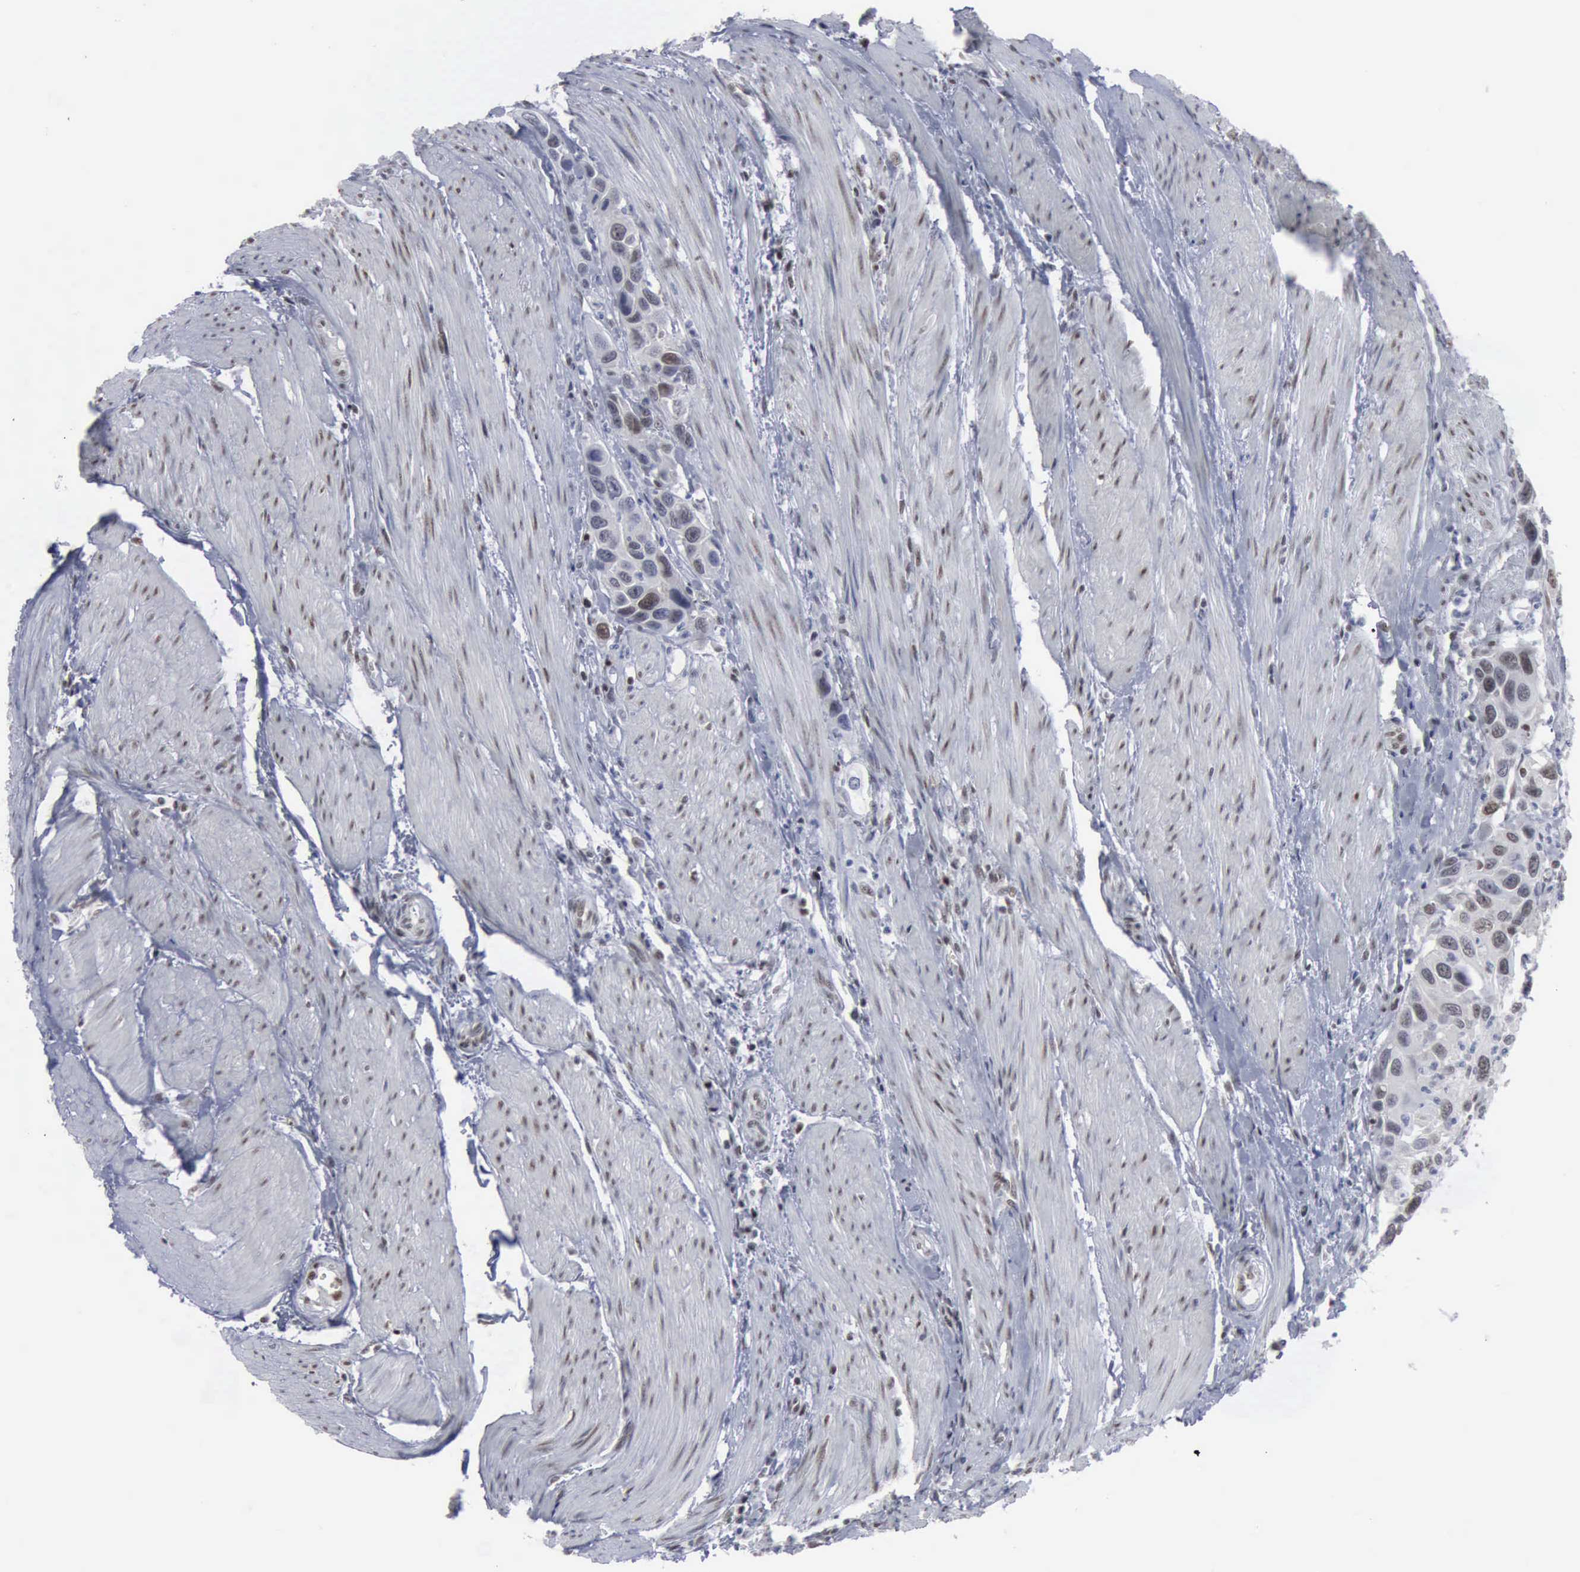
{"staining": {"intensity": "weak", "quantity": "25%-75%", "location": "nuclear"}, "tissue": "urothelial cancer", "cell_type": "Tumor cells", "image_type": "cancer", "snomed": [{"axis": "morphology", "description": "Urothelial carcinoma, High grade"}, {"axis": "topography", "description": "Urinary bladder"}], "caption": "A brown stain shows weak nuclear positivity of a protein in human urothelial cancer tumor cells.", "gene": "XPA", "patient": {"sex": "male", "age": 66}}